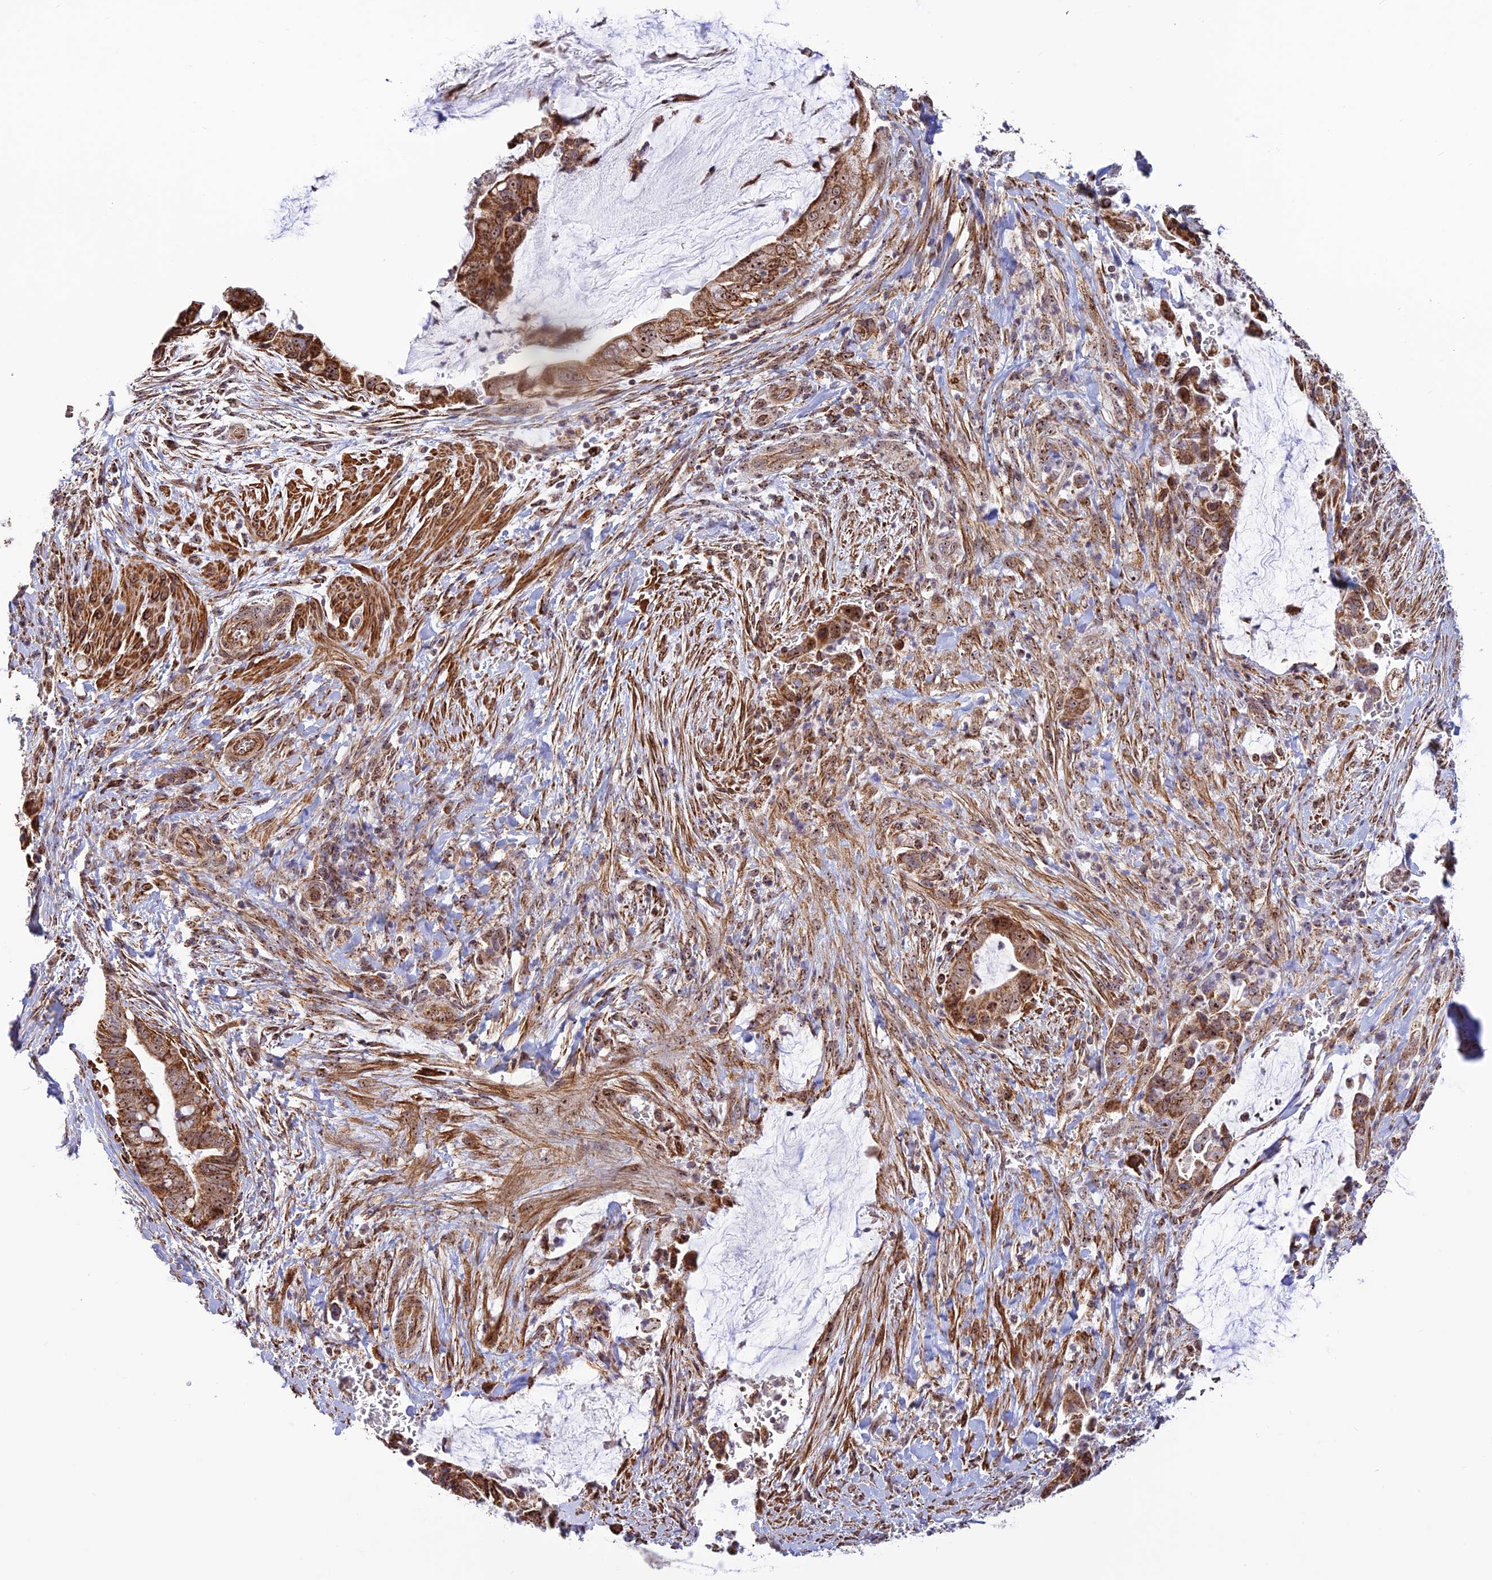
{"staining": {"intensity": "moderate", "quantity": ">75%", "location": "cytoplasmic/membranous,nuclear"}, "tissue": "pancreatic cancer", "cell_type": "Tumor cells", "image_type": "cancer", "snomed": [{"axis": "morphology", "description": "Adenocarcinoma, NOS"}, {"axis": "topography", "description": "Pancreas"}], "caption": "Pancreatic adenocarcinoma stained for a protein (brown) reveals moderate cytoplasmic/membranous and nuclear positive staining in about >75% of tumor cells.", "gene": "POLR1G", "patient": {"sex": "male", "age": 75}}